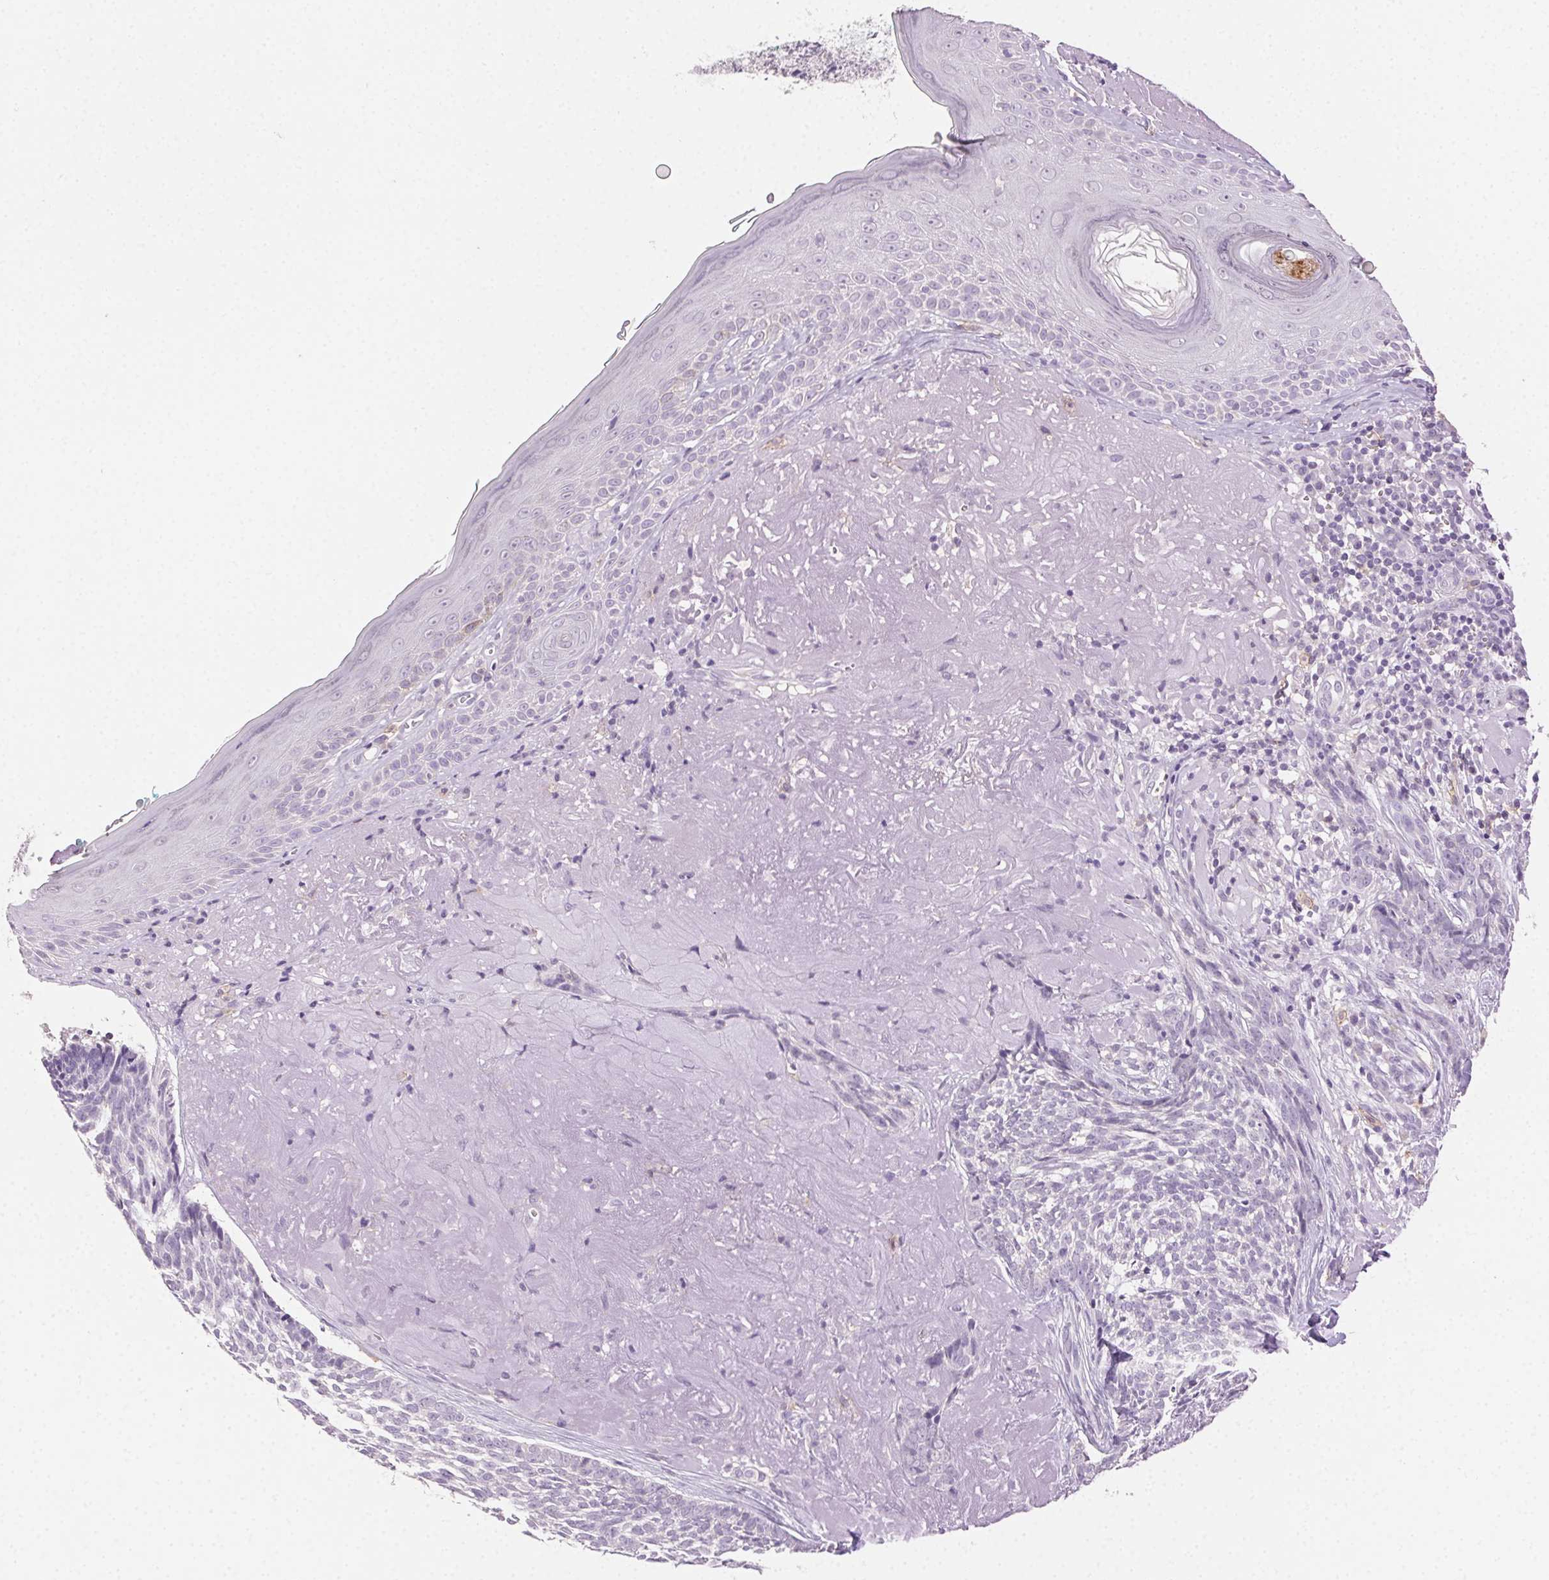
{"staining": {"intensity": "negative", "quantity": "none", "location": "none"}, "tissue": "skin cancer", "cell_type": "Tumor cells", "image_type": "cancer", "snomed": [{"axis": "morphology", "description": "Basal cell carcinoma"}, {"axis": "topography", "description": "Skin"}, {"axis": "topography", "description": "Skin of face"}], "caption": "High magnification brightfield microscopy of basal cell carcinoma (skin) stained with DAB (3,3'-diaminobenzidine) (brown) and counterstained with hematoxylin (blue): tumor cells show no significant expression.", "gene": "AKAP5", "patient": {"sex": "female", "age": 95}}